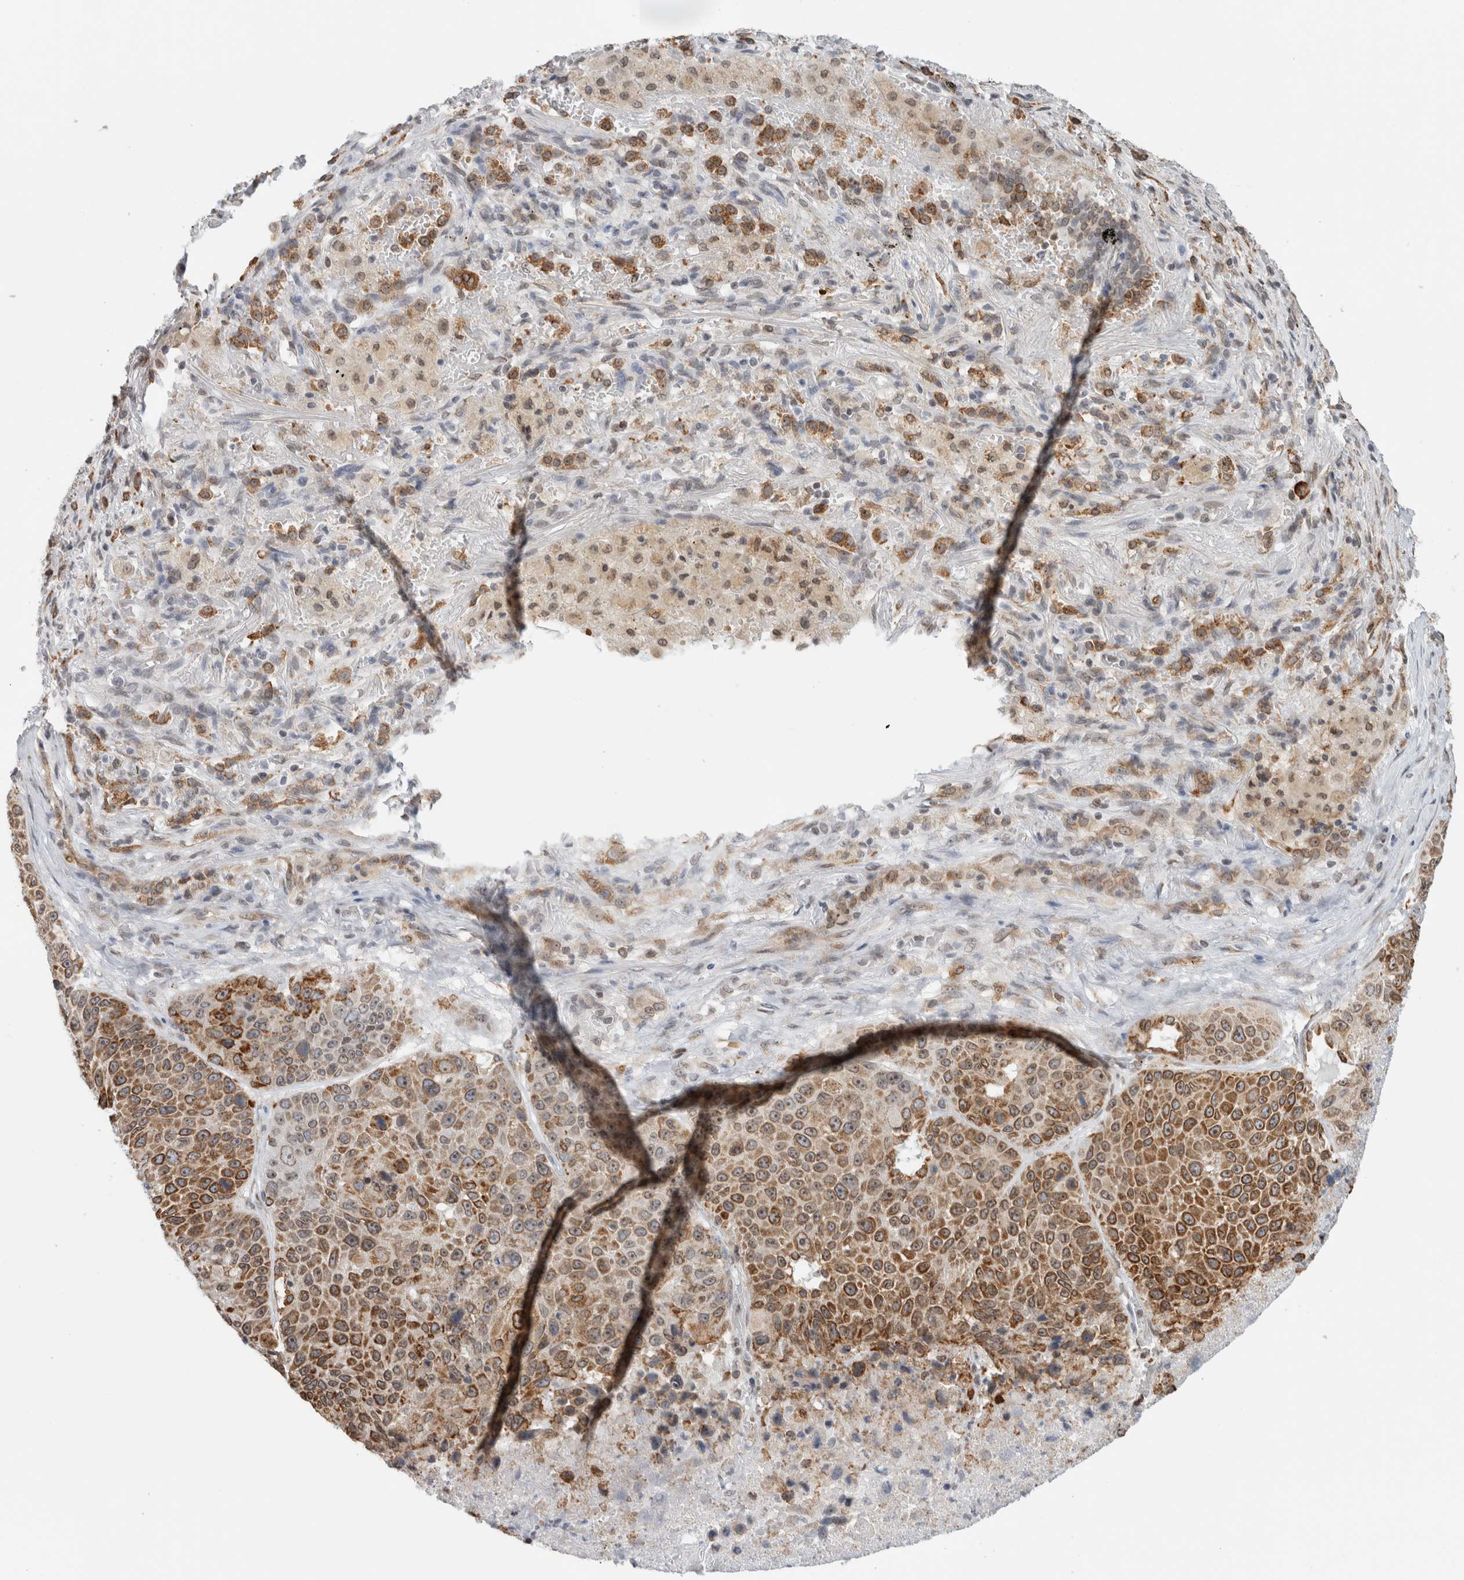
{"staining": {"intensity": "moderate", "quantity": ">75%", "location": "cytoplasmic/membranous,nuclear"}, "tissue": "lung cancer", "cell_type": "Tumor cells", "image_type": "cancer", "snomed": [{"axis": "morphology", "description": "Squamous cell carcinoma, NOS"}, {"axis": "topography", "description": "Lung"}], "caption": "Protein expression analysis of human squamous cell carcinoma (lung) reveals moderate cytoplasmic/membranous and nuclear staining in approximately >75% of tumor cells.", "gene": "RBMX2", "patient": {"sex": "male", "age": 61}}